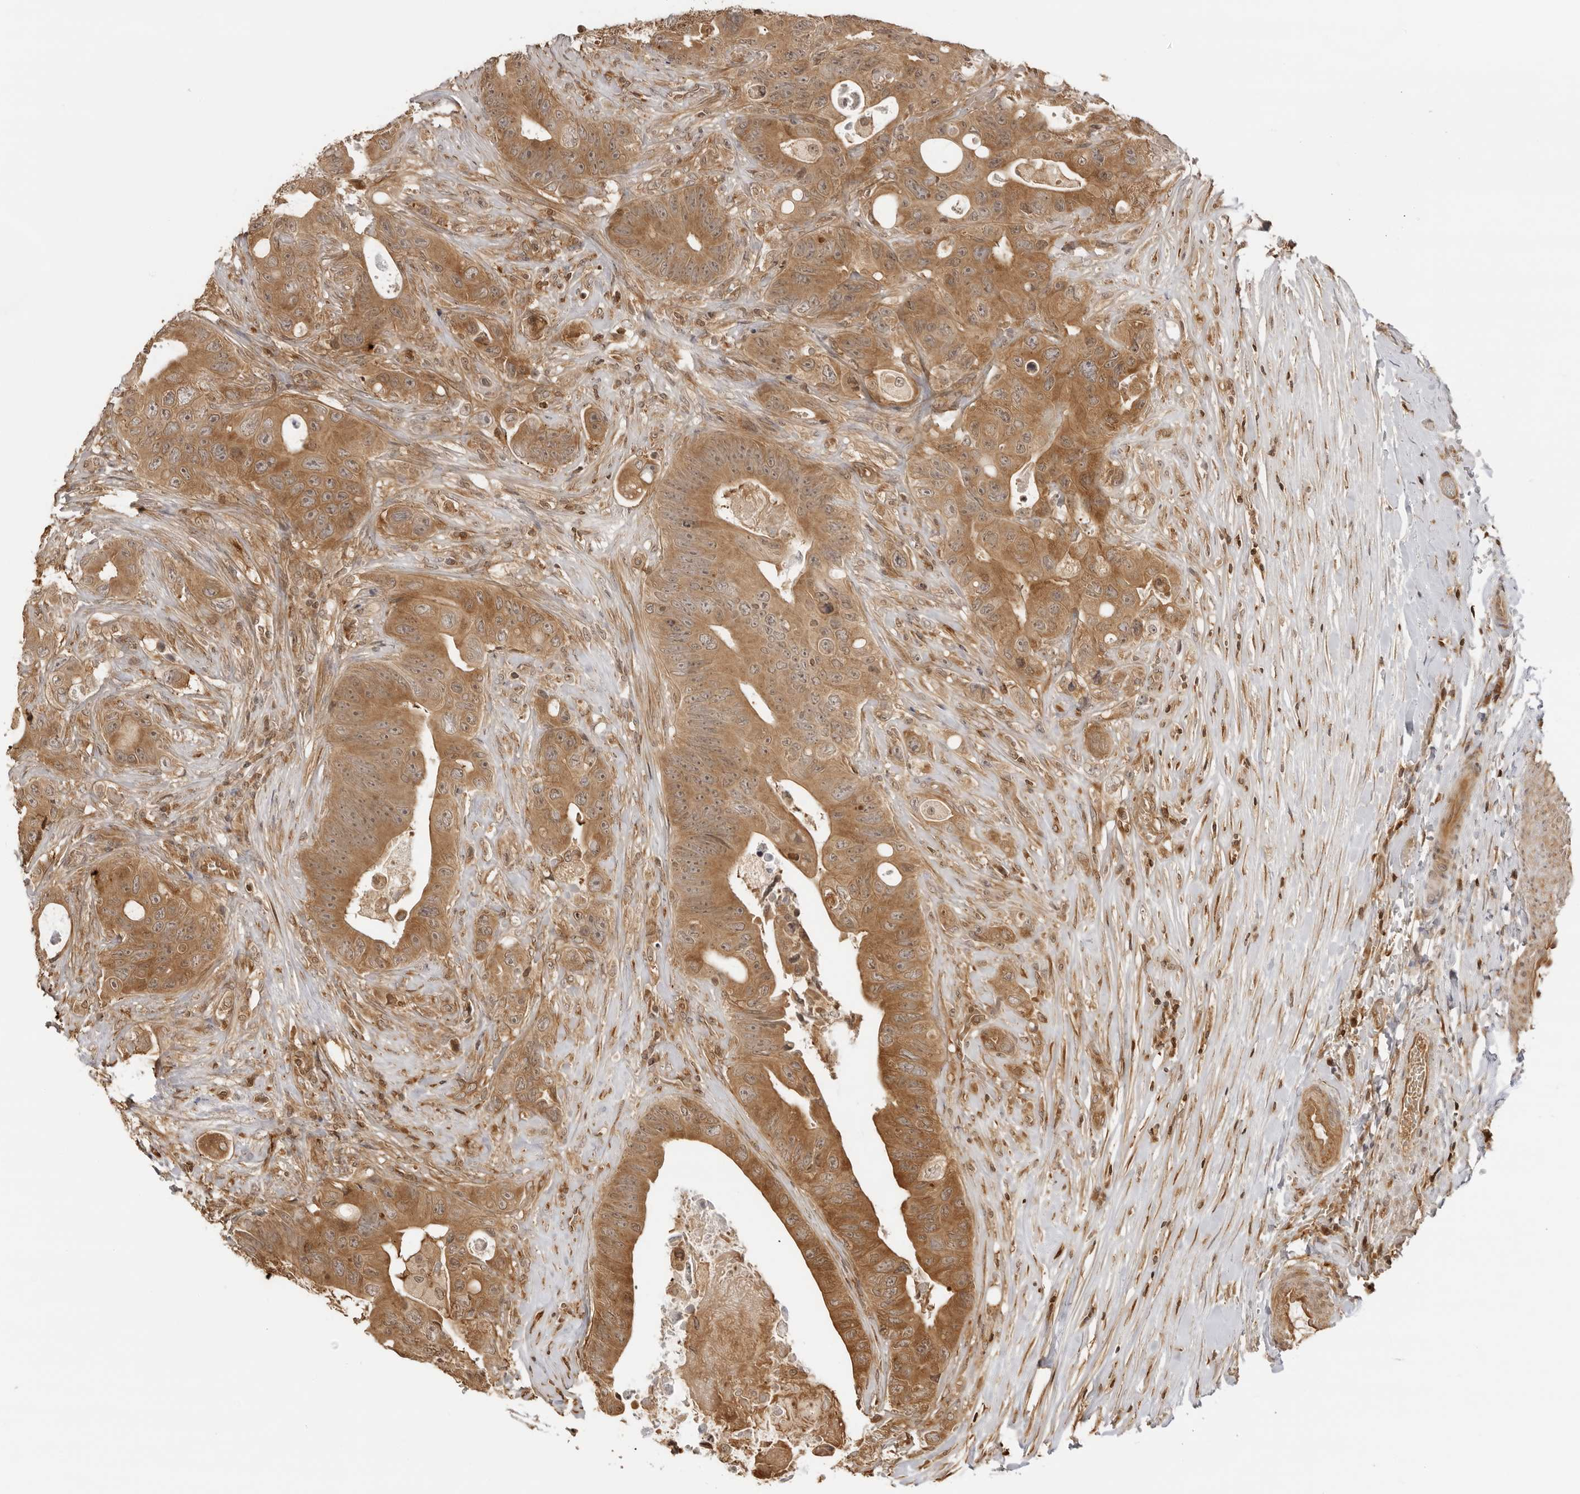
{"staining": {"intensity": "moderate", "quantity": ">75%", "location": "cytoplasmic/membranous"}, "tissue": "colorectal cancer", "cell_type": "Tumor cells", "image_type": "cancer", "snomed": [{"axis": "morphology", "description": "Adenocarcinoma, NOS"}, {"axis": "topography", "description": "Colon"}], "caption": "Human colorectal adenocarcinoma stained with a protein marker displays moderate staining in tumor cells.", "gene": "IKBKE", "patient": {"sex": "female", "age": 46}}